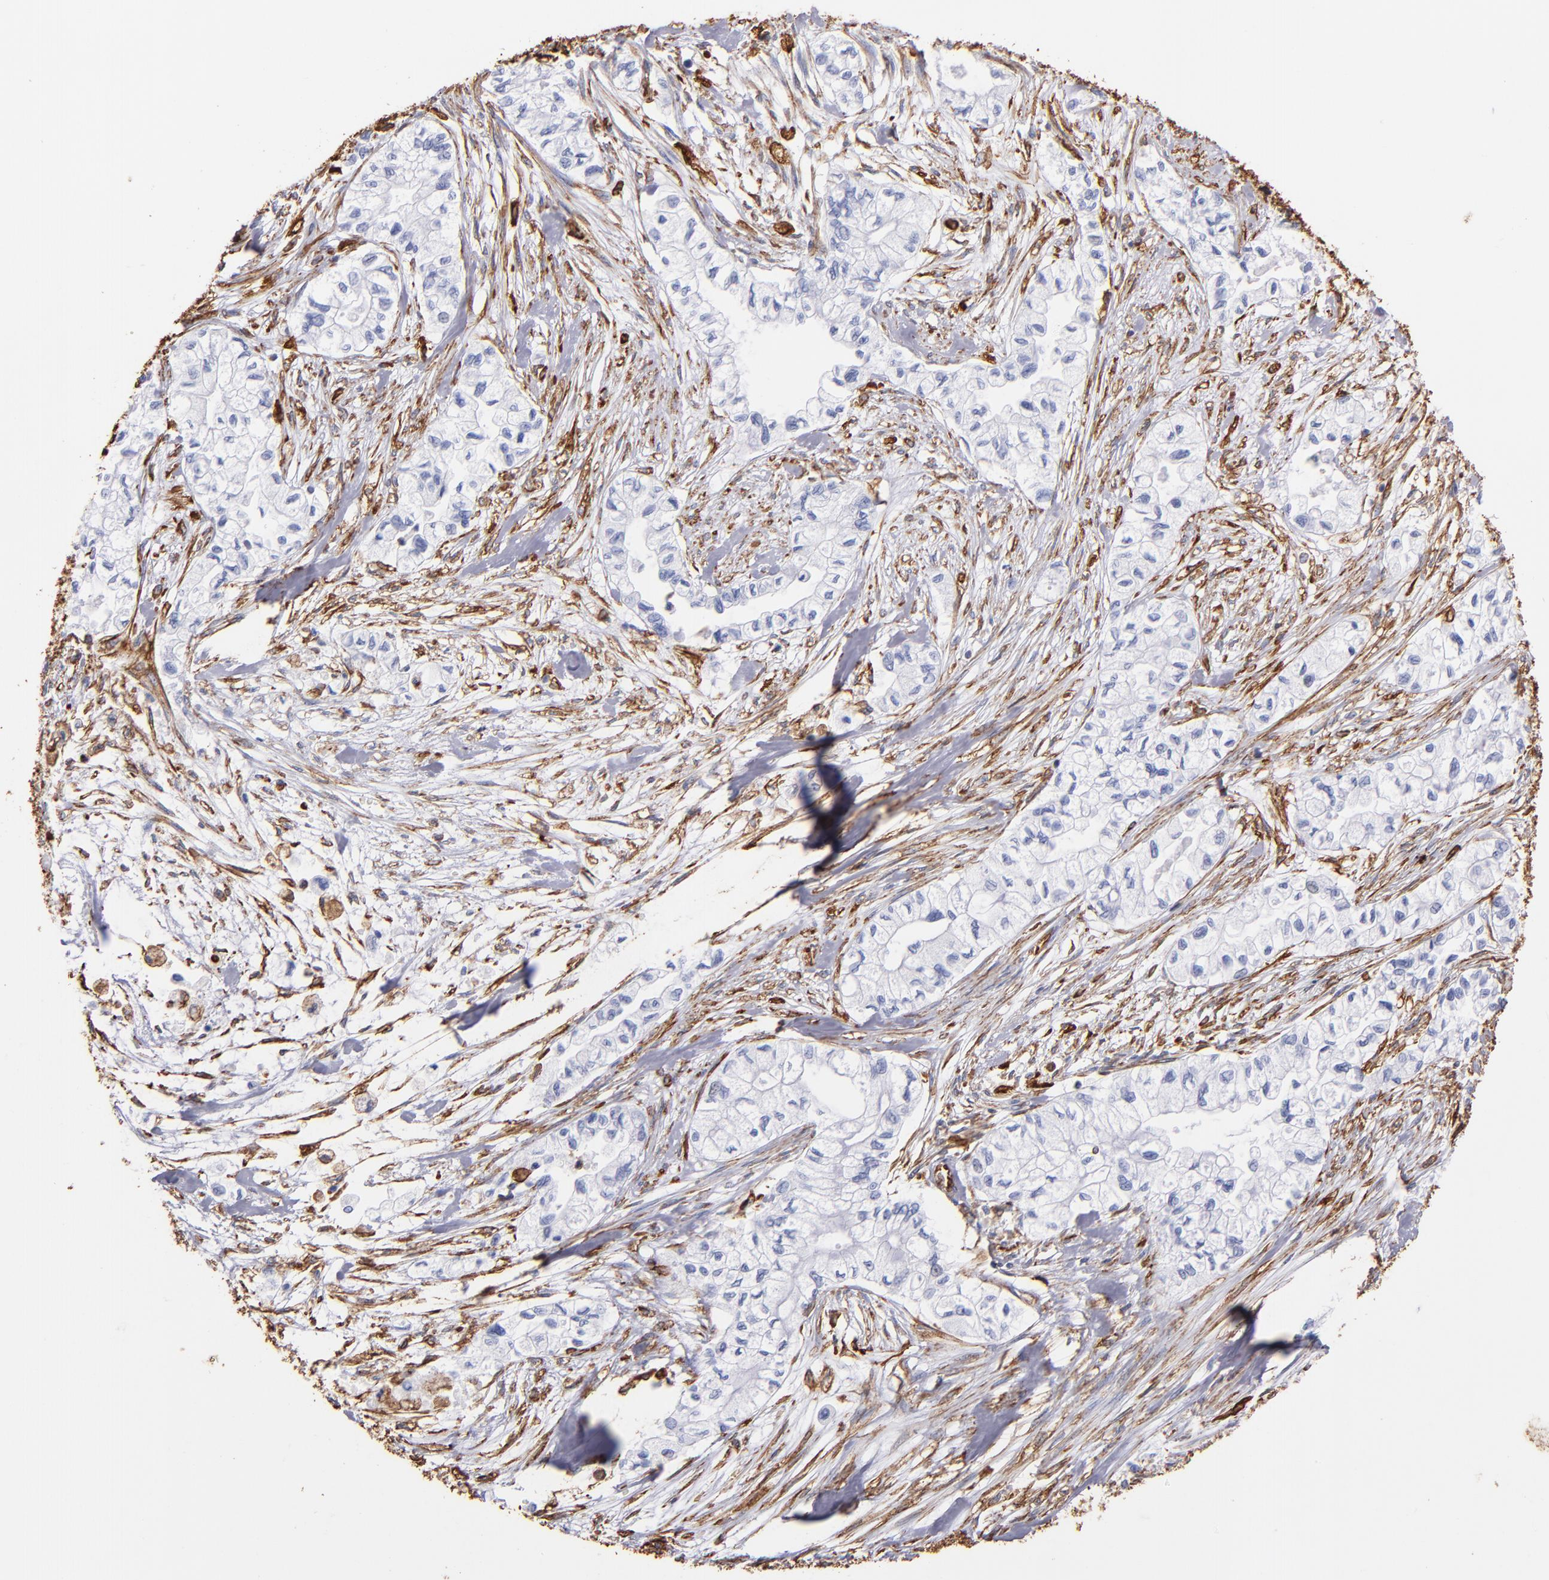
{"staining": {"intensity": "weak", "quantity": "<25%", "location": "cytoplasmic/membranous"}, "tissue": "pancreatic cancer", "cell_type": "Tumor cells", "image_type": "cancer", "snomed": [{"axis": "morphology", "description": "Adenocarcinoma, NOS"}, {"axis": "topography", "description": "Pancreas"}], "caption": "Immunohistochemistry (IHC) image of adenocarcinoma (pancreatic) stained for a protein (brown), which exhibits no expression in tumor cells. Brightfield microscopy of immunohistochemistry (IHC) stained with DAB (brown) and hematoxylin (blue), captured at high magnification.", "gene": "VIM", "patient": {"sex": "male", "age": 79}}